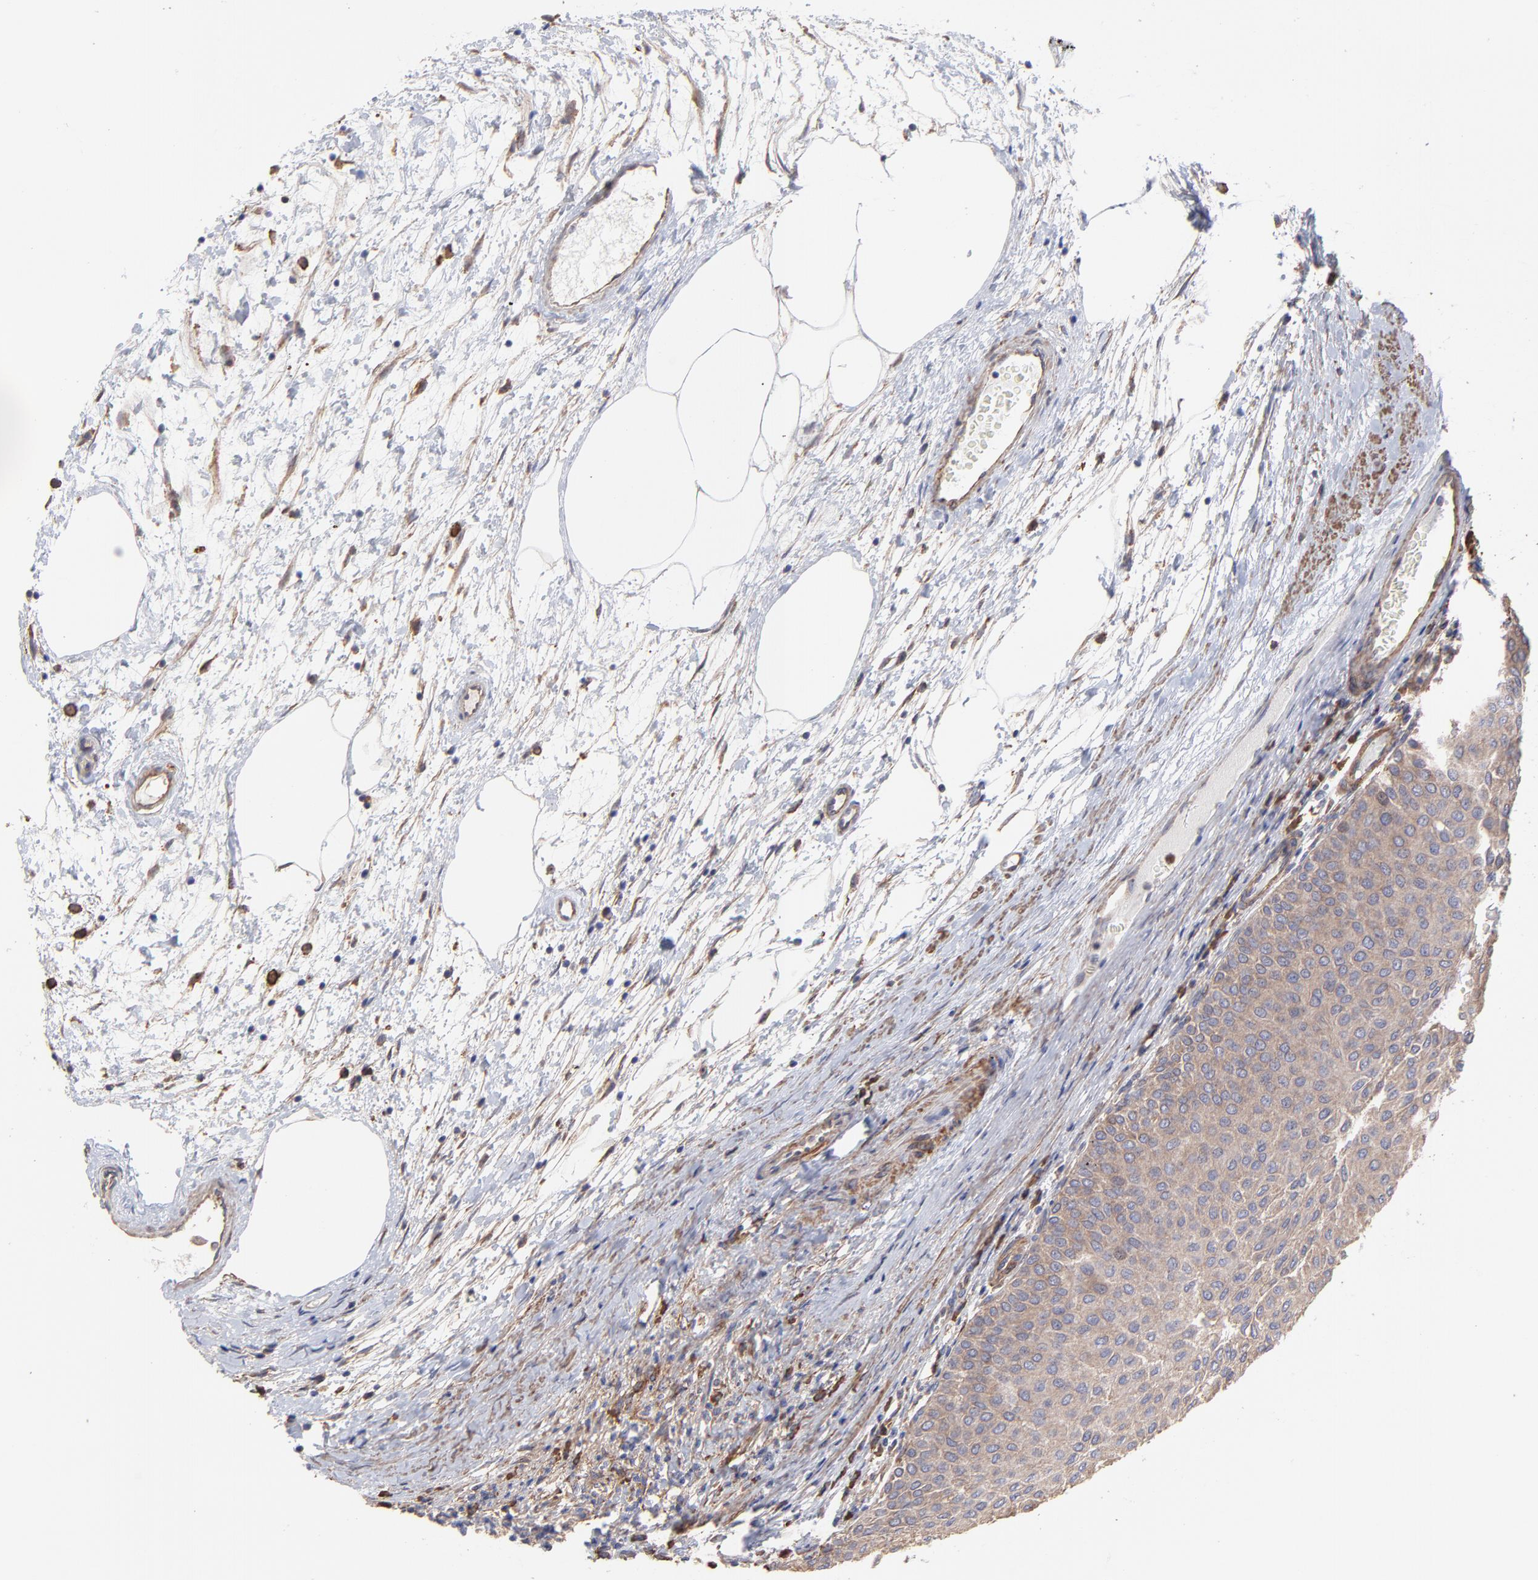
{"staining": {"intensity": "moderate", "quantity": ">75%", "location": "cytoplasmic/membranous"}, "tissue": "urothelial cancer", "cell_type": "Tumor cells", "image_type": "cancer", "snomed": [{"axis": "morphology", "description": "Urothelial carcinoma, Low grade"}, {"axis": "topography", "description": "Urinary bladder"}], "caption": "Immunohistochemistry (DAB) staining of human urothelial cancer shows moderate cytoplasmic/membranous protein expression in about >75% of tumor cells. (DAB (3,3'-diaminobenzidine) = brown stain, brightfield microscopy at high magnification).", "gene": "PFKM", "patient": {"sex": "male", "age": 64}}